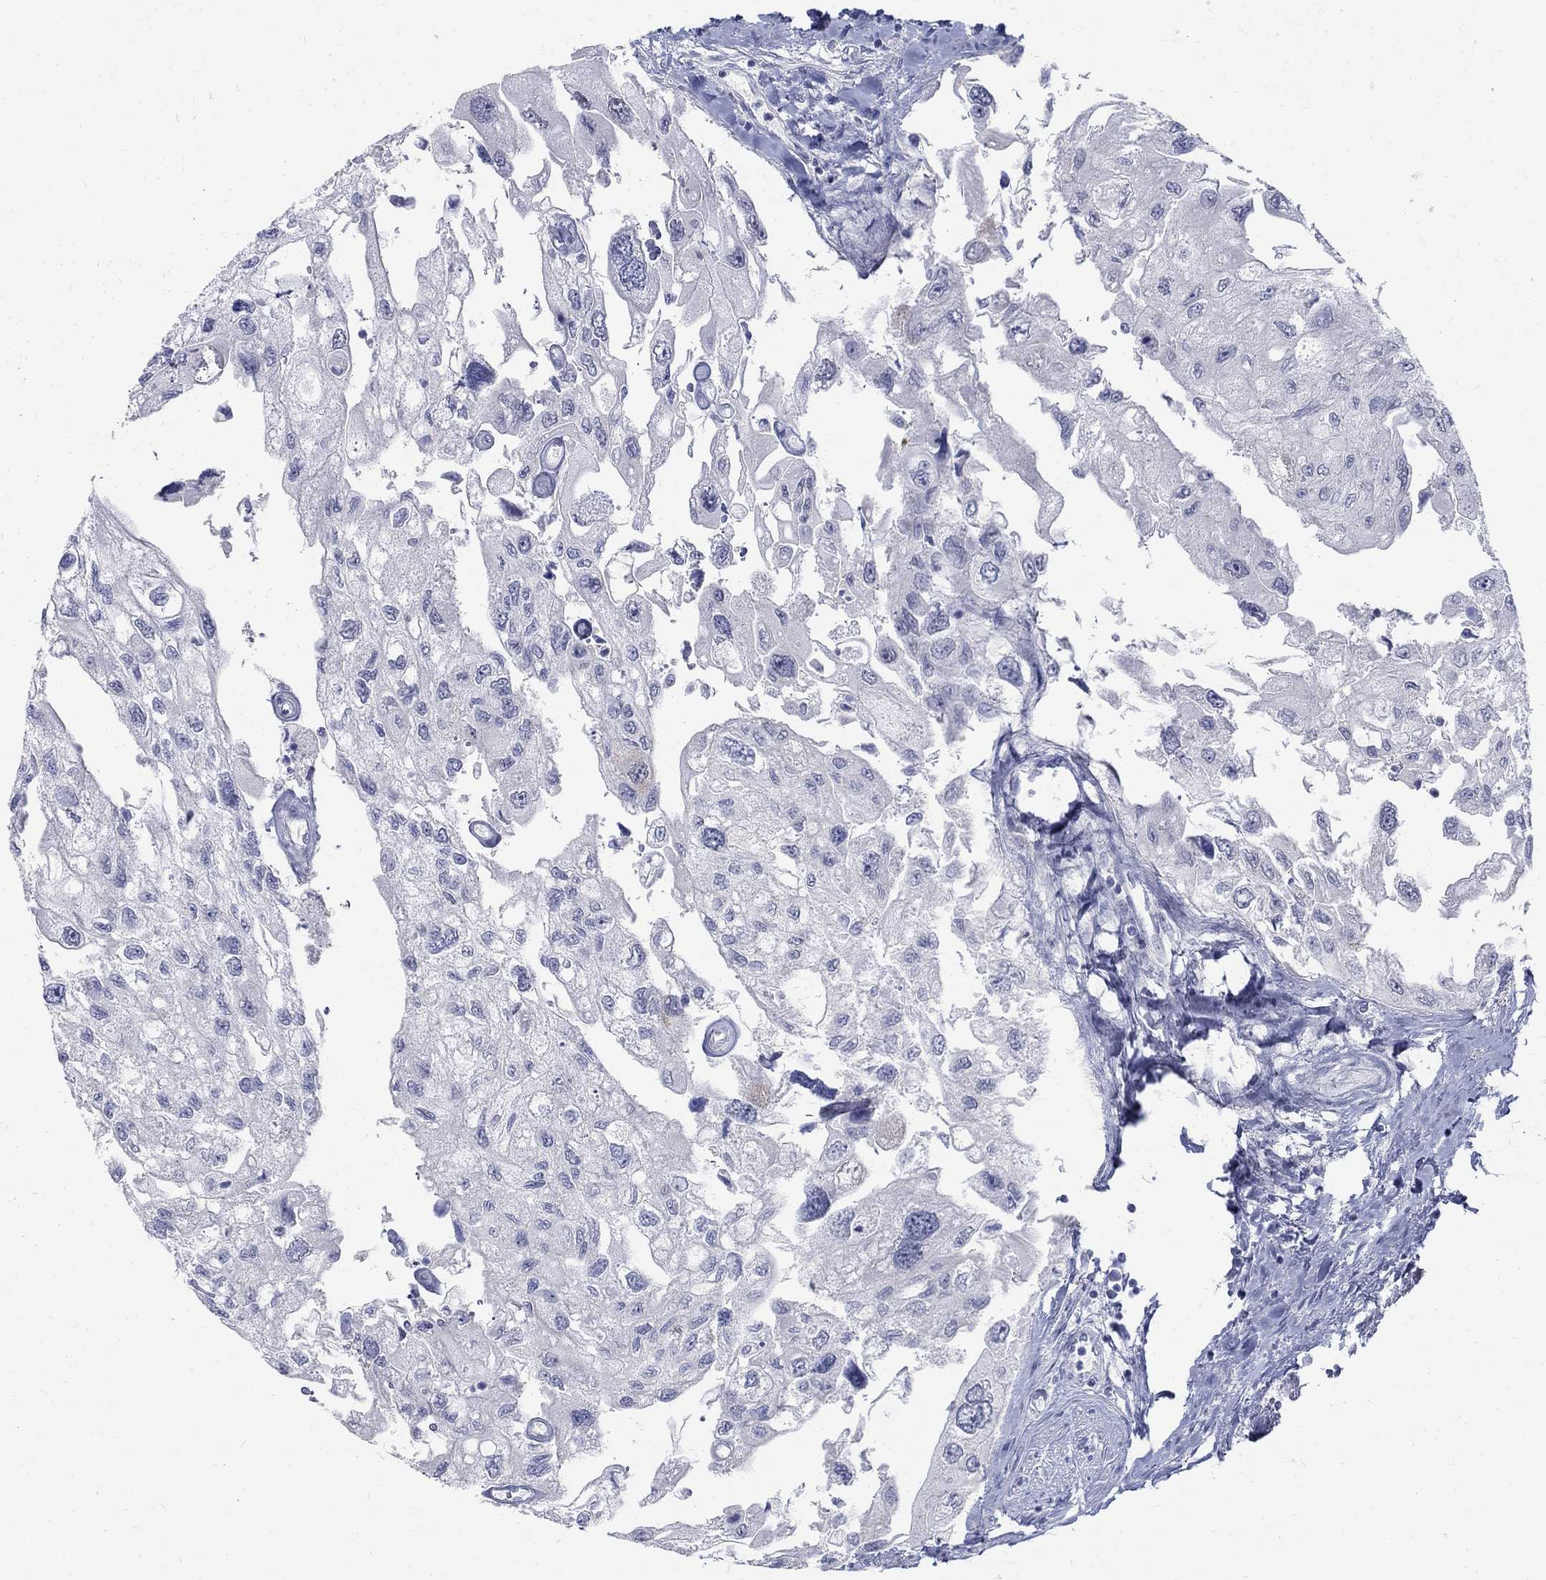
{"staining": {"intensity": "negative", "quantity": "none", "location": "none"}, "tissue": "urothelial cancer", "cell_type": "Tumor cells", "image_type": "cancer", "snomed": [{"axis": "morphology", "description": "Urothelial carcinoma, High grade"}, {"axis": "topography", "description": "Urinary bladder"}], "caption": "Tumor cells are negative for protein expression in human high-grade urothelial carcinoma.", "gene": "MAGEB6", "patient": {"sex": "male", "age": 59}}